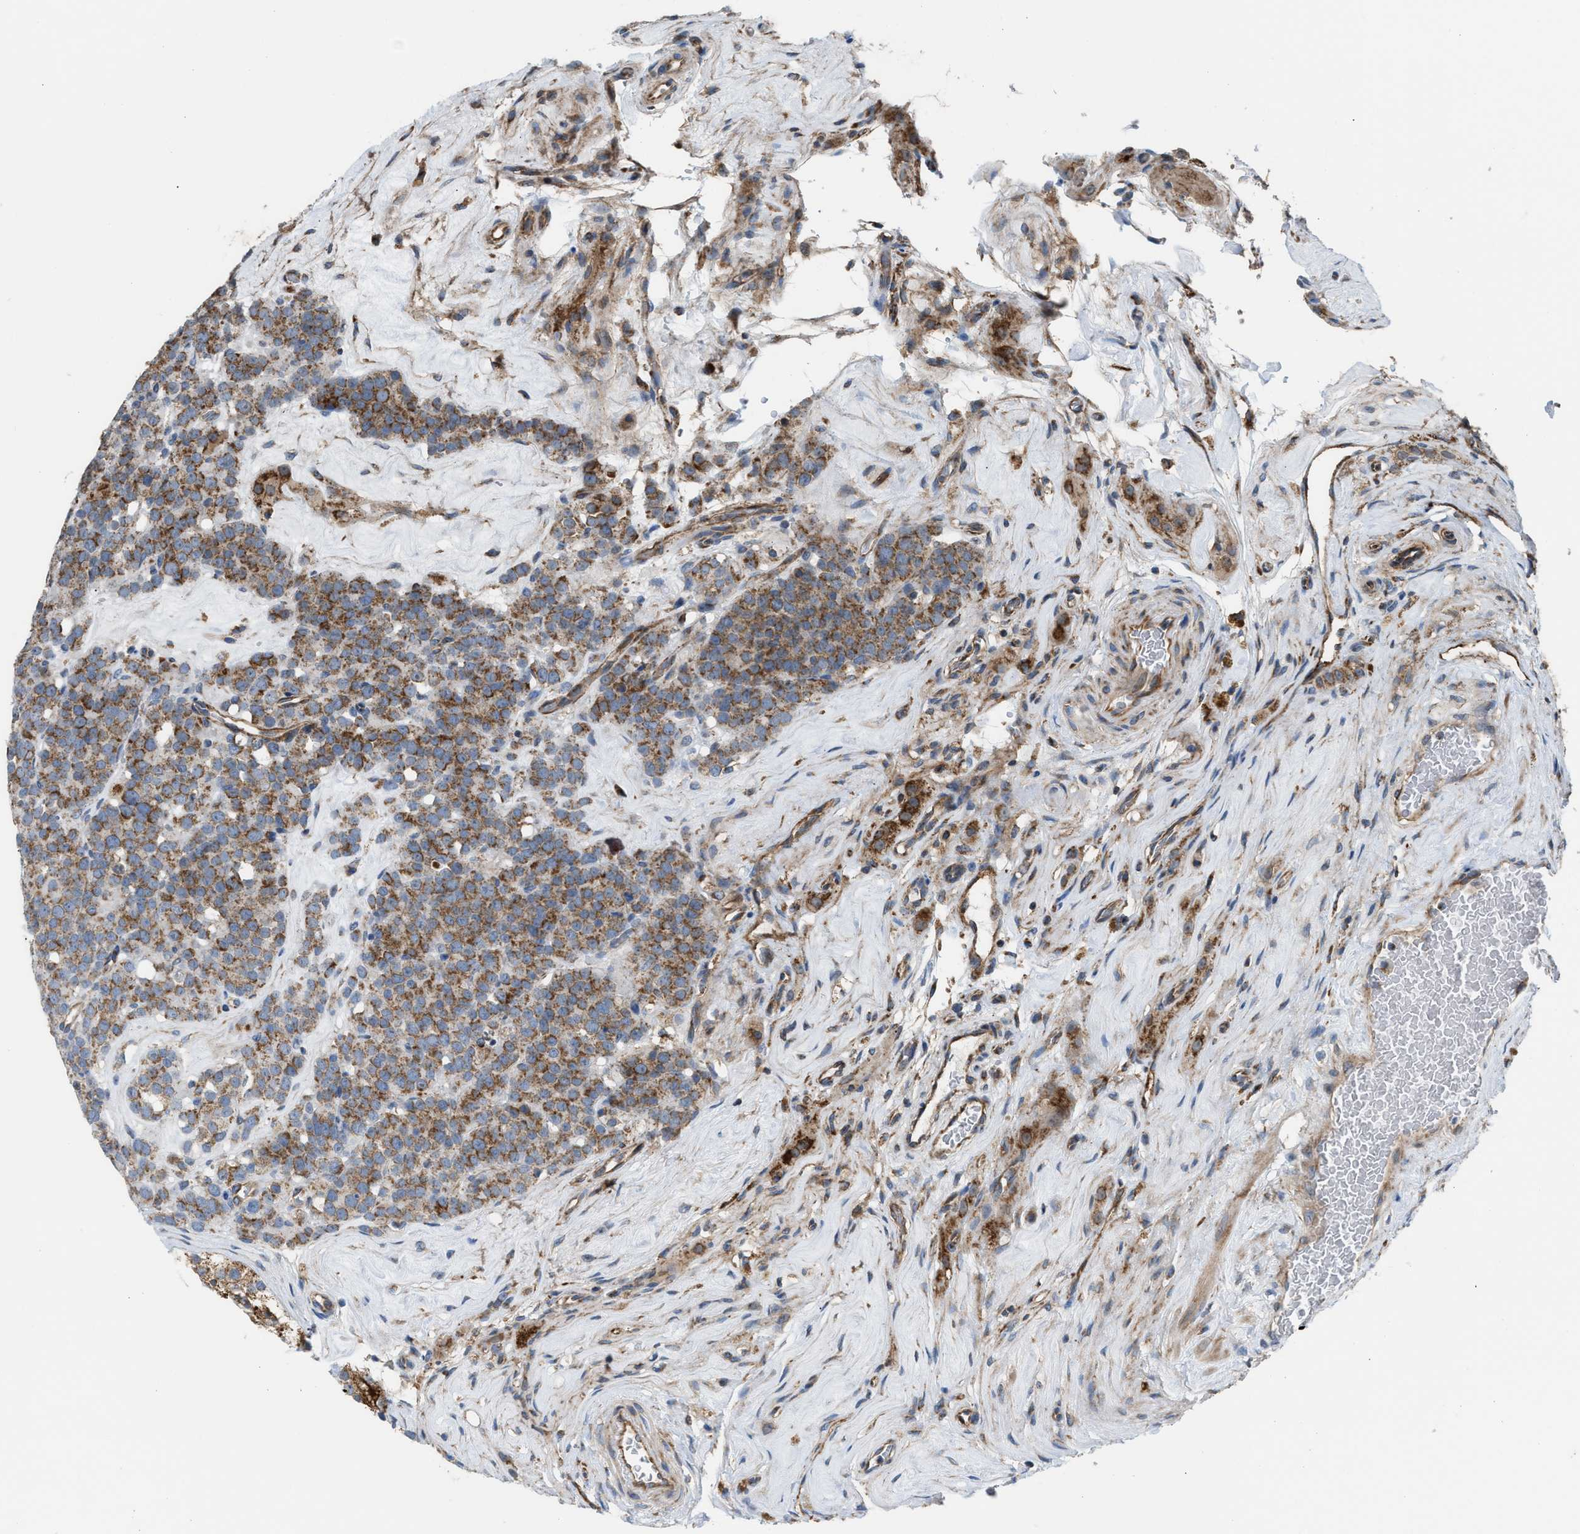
{"staining": {"intensity": "moderate", "quantity": ">75%", "location": "cytoplasmic/membranous"}, "tissue": "testis cancer", "cell_type": "Tumor cells", "image_type": "cancer", "snomed": [{"axis": "morphology", "description": "Seminoma, NOS"}, {"axis": "topography", "description": "Testis"}], "caption": "Tumor cells reveal medium levels of moderate cytoplasmic/membranous expression in about >75% of cells in human testis seminoma.", "gene": "SLC10A3", "patient": {"sex": "male", "age": 71}}